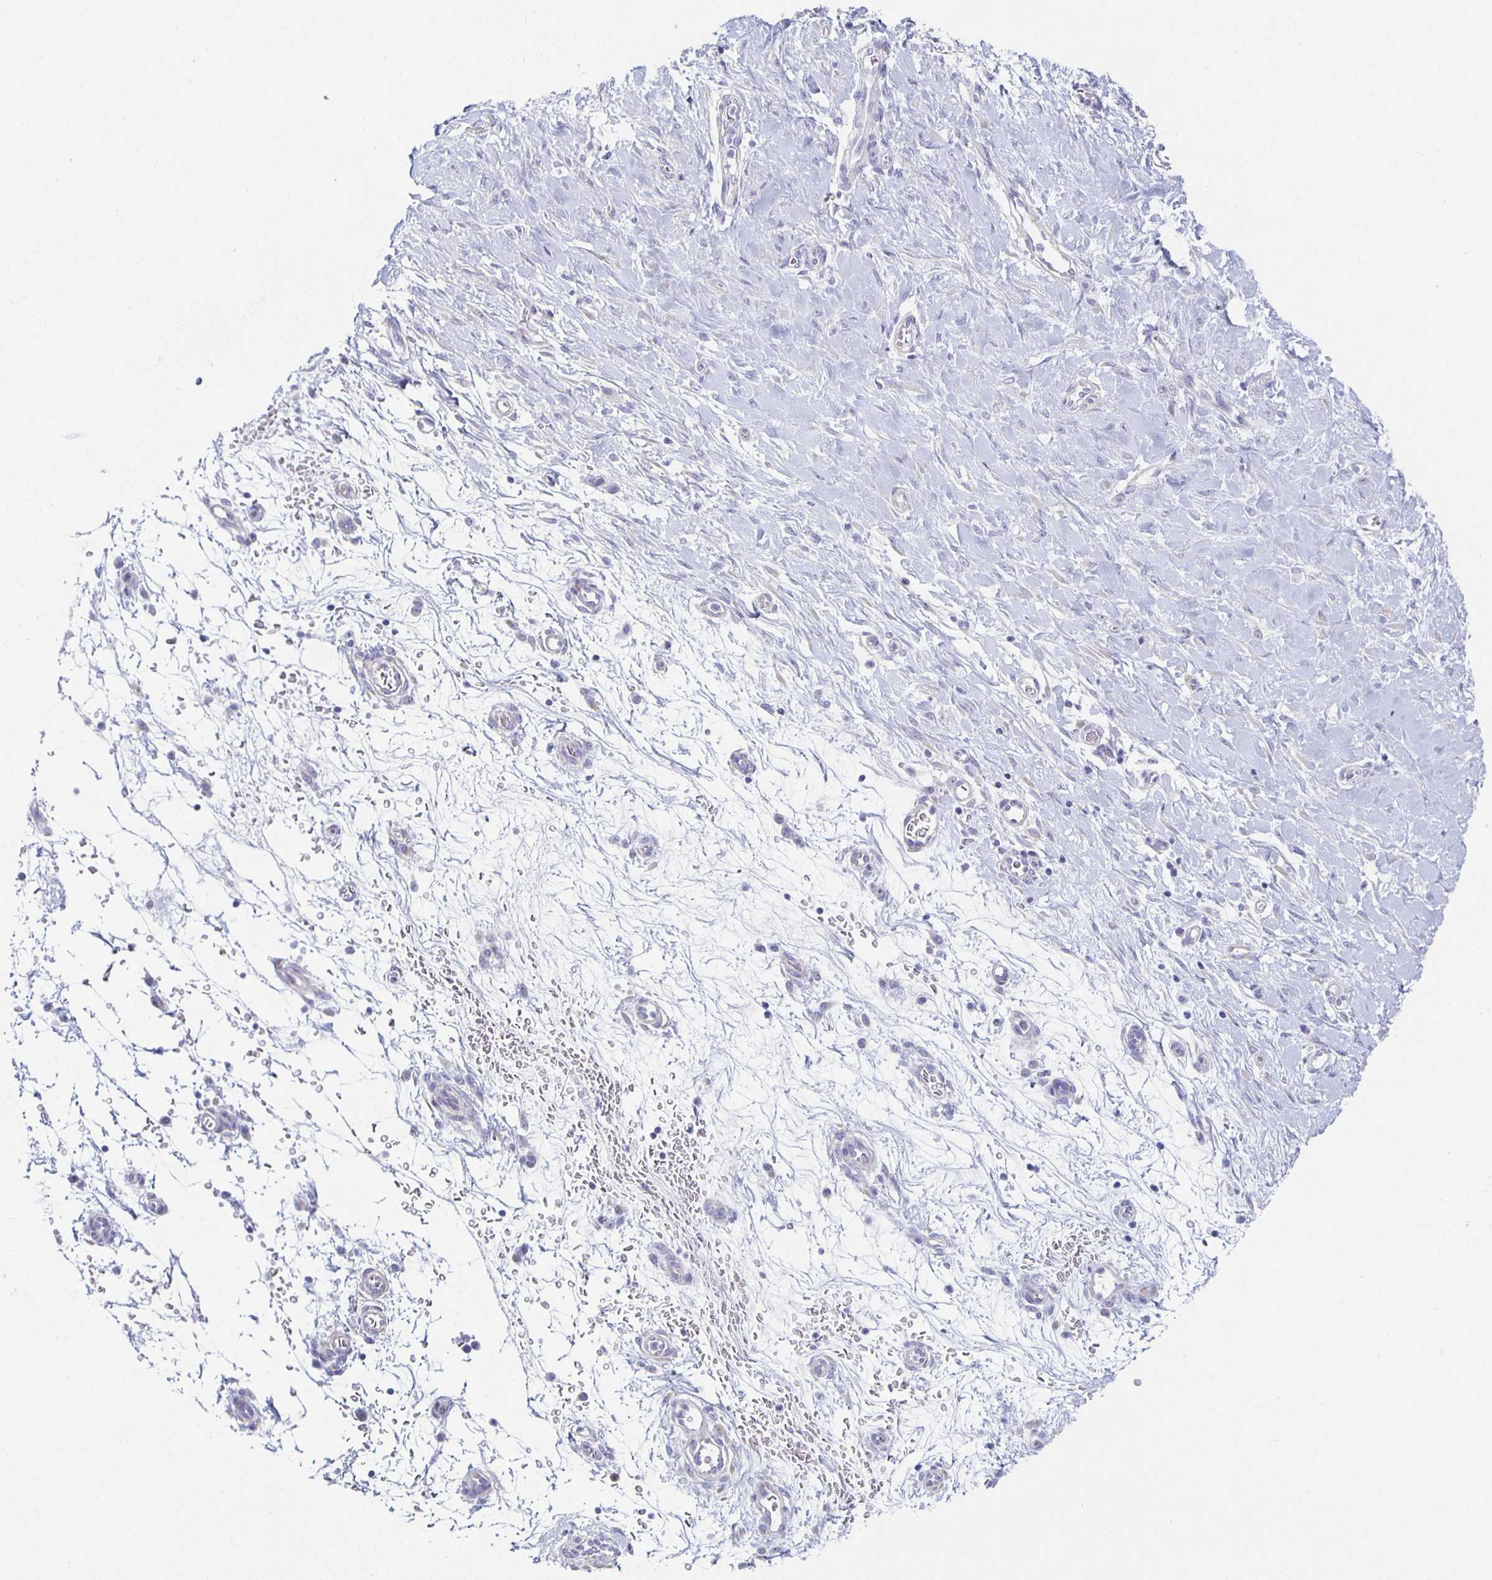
{"staining": {"intensity": "weak", "quantity": "25%-75%", "location": "cytoplasmic/membranous"}, "tissue": "stomach cancer", "cell_type": "Tumor cells", "image_type": "cancer", "snomed": [{"axis": "morphology", "description": "Adenocarcinoma, NOS"}, {"axis": "topography", "description": "Stomach"}], "caption": "Tumor cells exhibit low levels of weak cytoplasmic/membranous expression in about 25%-75% of cells in adenocarcinoma (stomach).", "gene": "TEX44", "patient": {"sex": "male", "age": 48}}